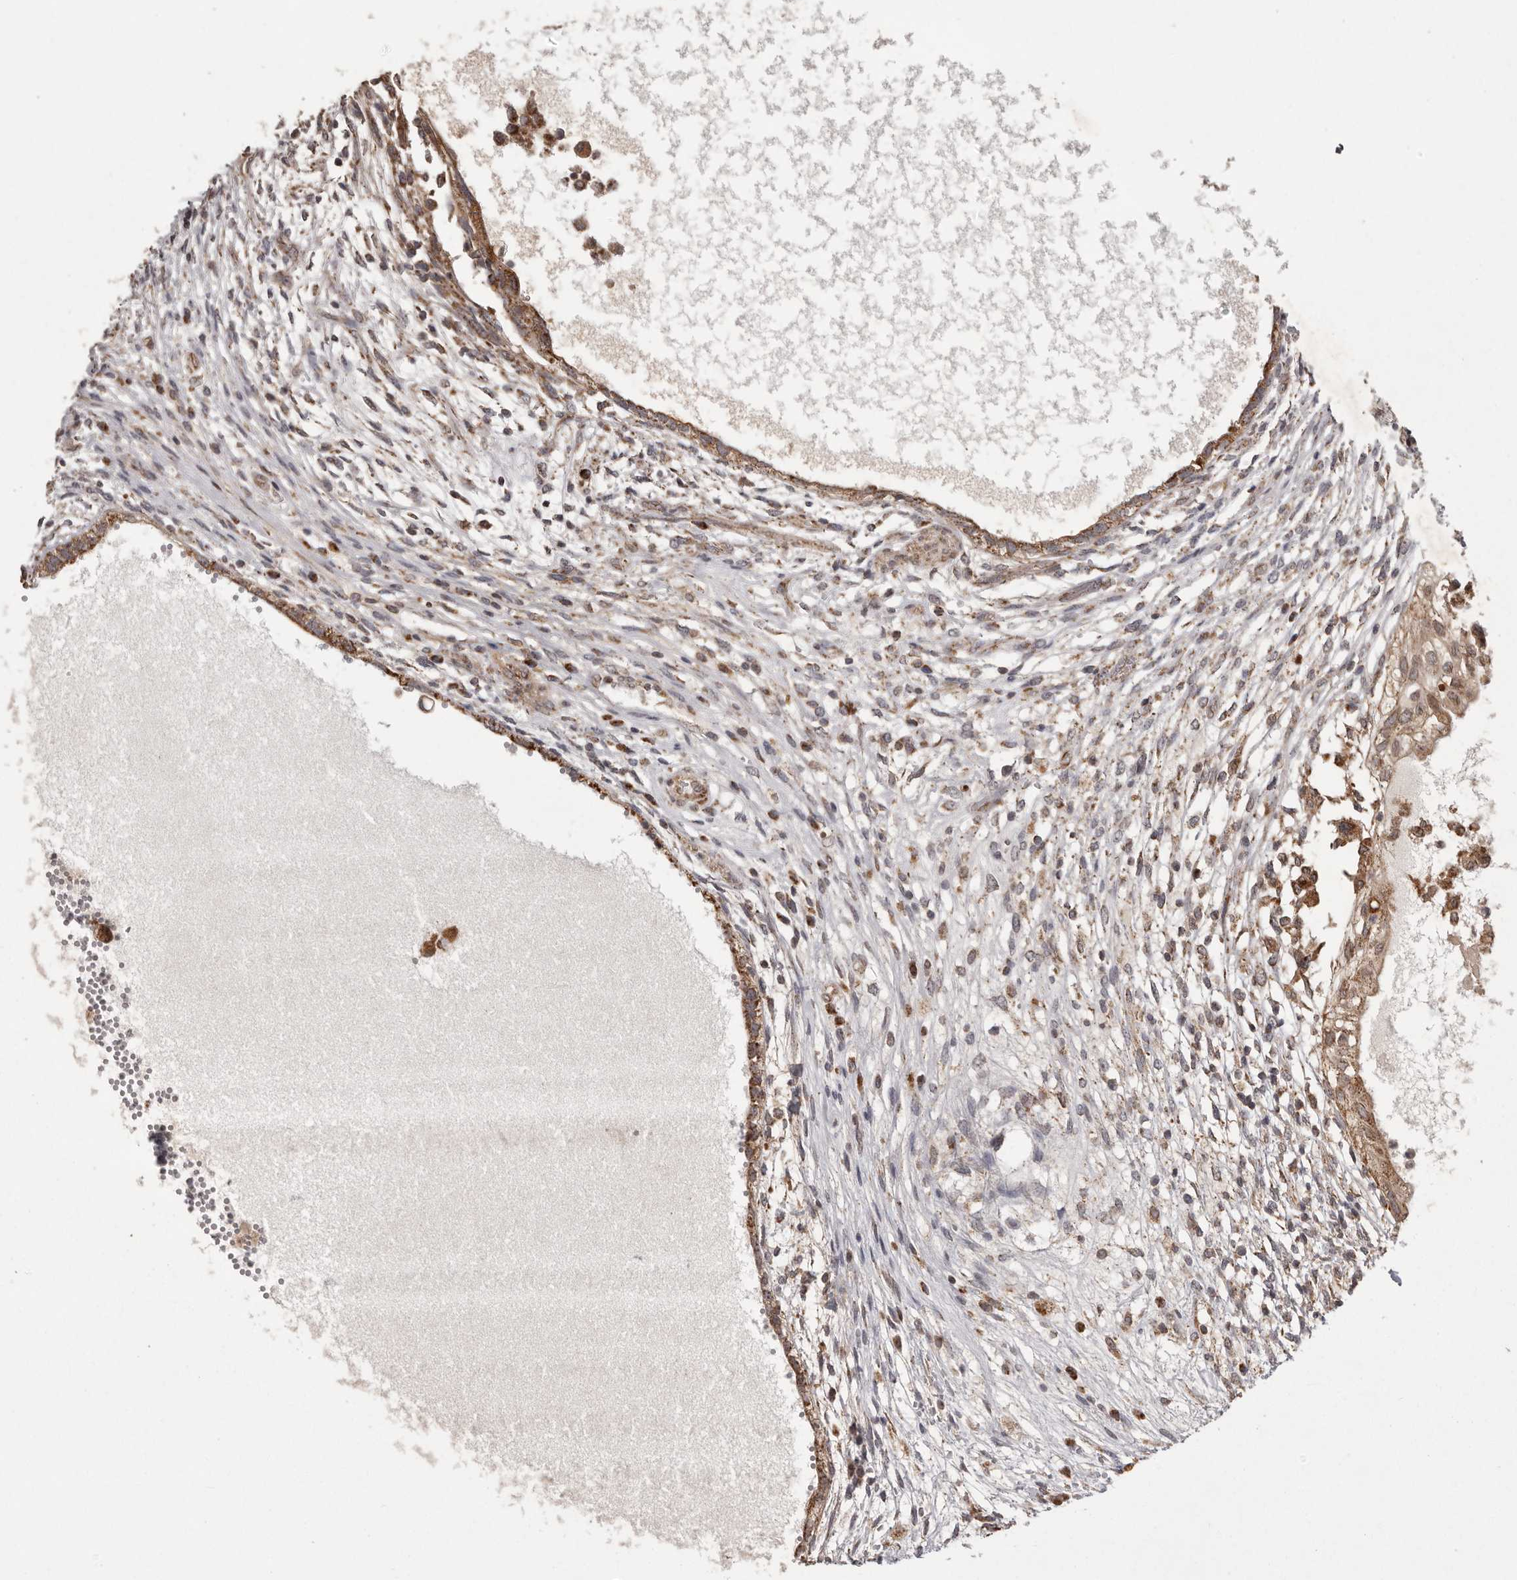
{"staining": {"intensity": "moderate", "quantity": ">75%", "location": "cytoplasmic/membranous"}, "tissue": "testis cancer", "cell_type": "Tumor cells", "image_type": "cancer", "snomed": [{"axis": "morphology", "description": "Carcinoma, Embryonal, NOS"}, {"axis": "topography", "description": "Testis"}], "caption": "DAB immunohistochemical staining of testis embryonal carcinoma displays moderate cytoplasmic/membranous protein staining in about >75% of tumor cells.", "gene": "CHRM2", "patient": {"sex": "male", "age": 26}}